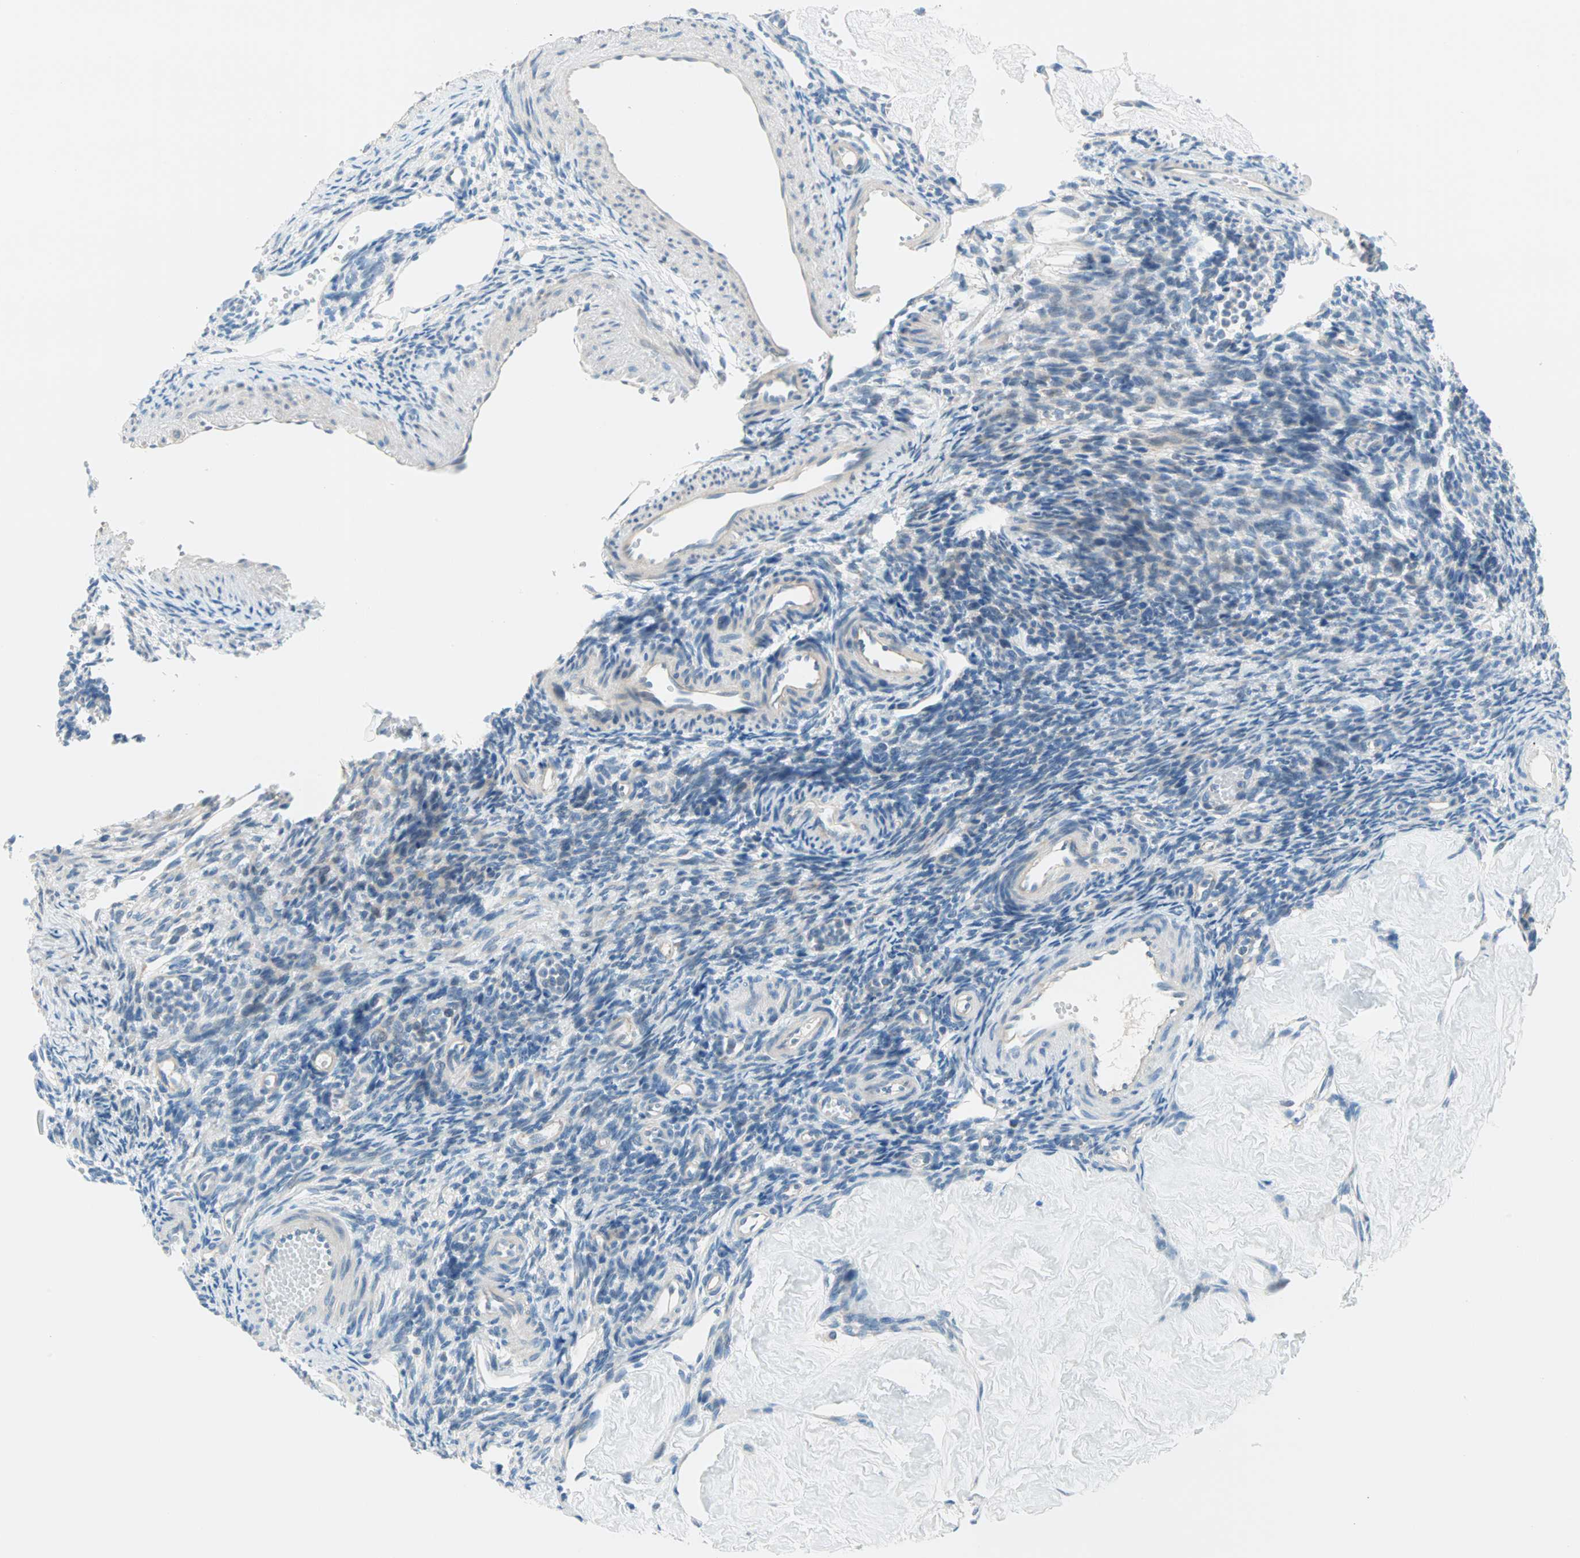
{"staining": {"intensity": "negative", "quantity": "none", "location": "none"}, "tissue": "ovary", "cell_type": "Ovarian stroma cells", "image_type": "normal", "snomed": [{"axis": "morphology", "description": "Normal tissue, NOS"}, {"axis": "topography", "description": "Ovary"}], "caption": "Micrograph shows no significant protein staining in ovarian stroma cells of benign ovary. (DAB immunohistochemistry with hematoxylin counter stain).", "gene": "TMEM163", "patient": {"sex": "female", "age": 33}}